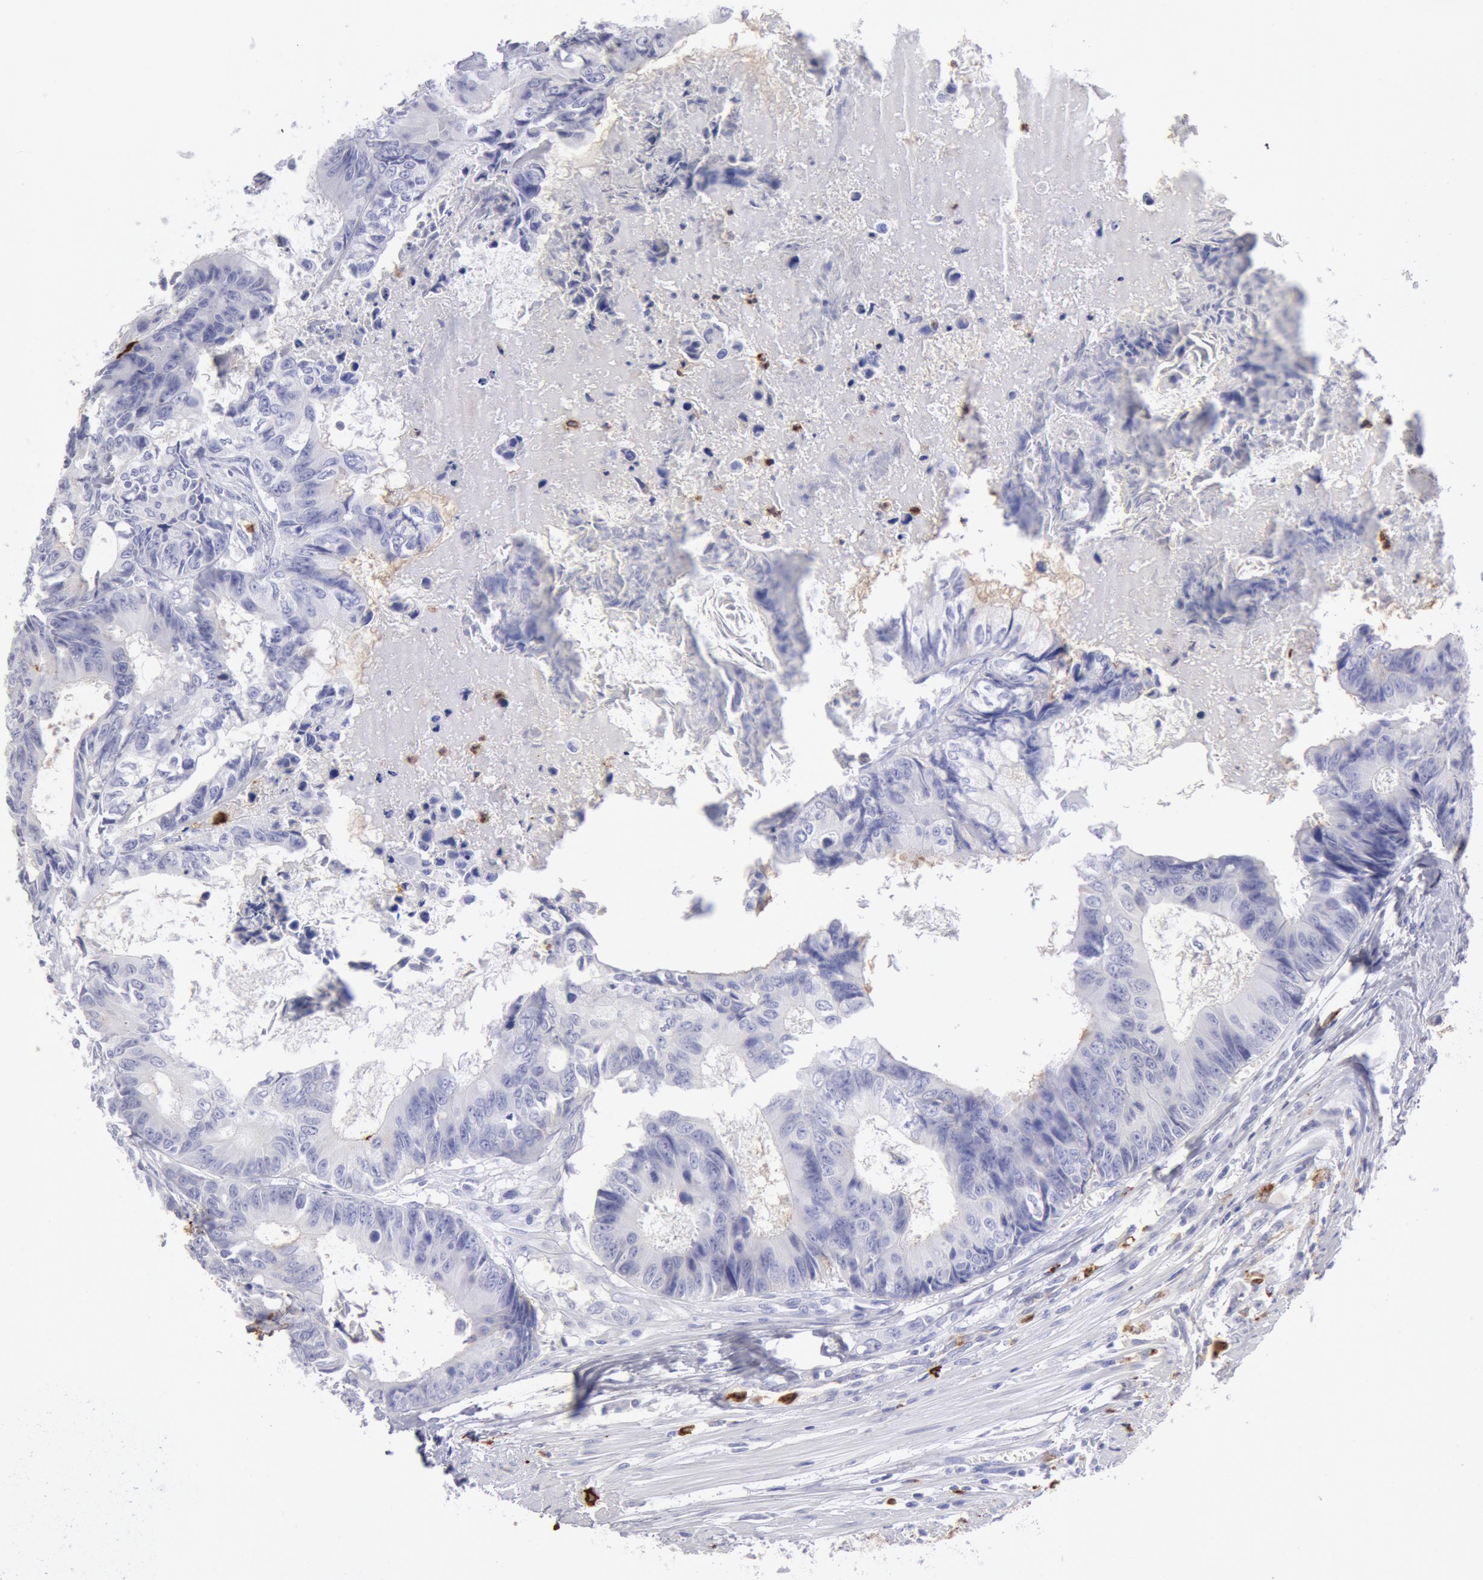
{"staining": {"intensity": "negative", "quantity": "none", "location": "none"}, "tissue": "colorectal cancer", "cell_type": "Tumor cells", "image_type": "cancer", "snomed": [{"axis": "morphology", "description": "Adenocarcinoma, NOS"}, {"axis": "topography", "description": "Rectum"}], "caption": "A micrograph of colorectal adenocarcinoma stained for a protein demonstrates no brown staining in tumor cells.", "gene": "FCN1", "patient": {"sex": "female", "age": 98}}